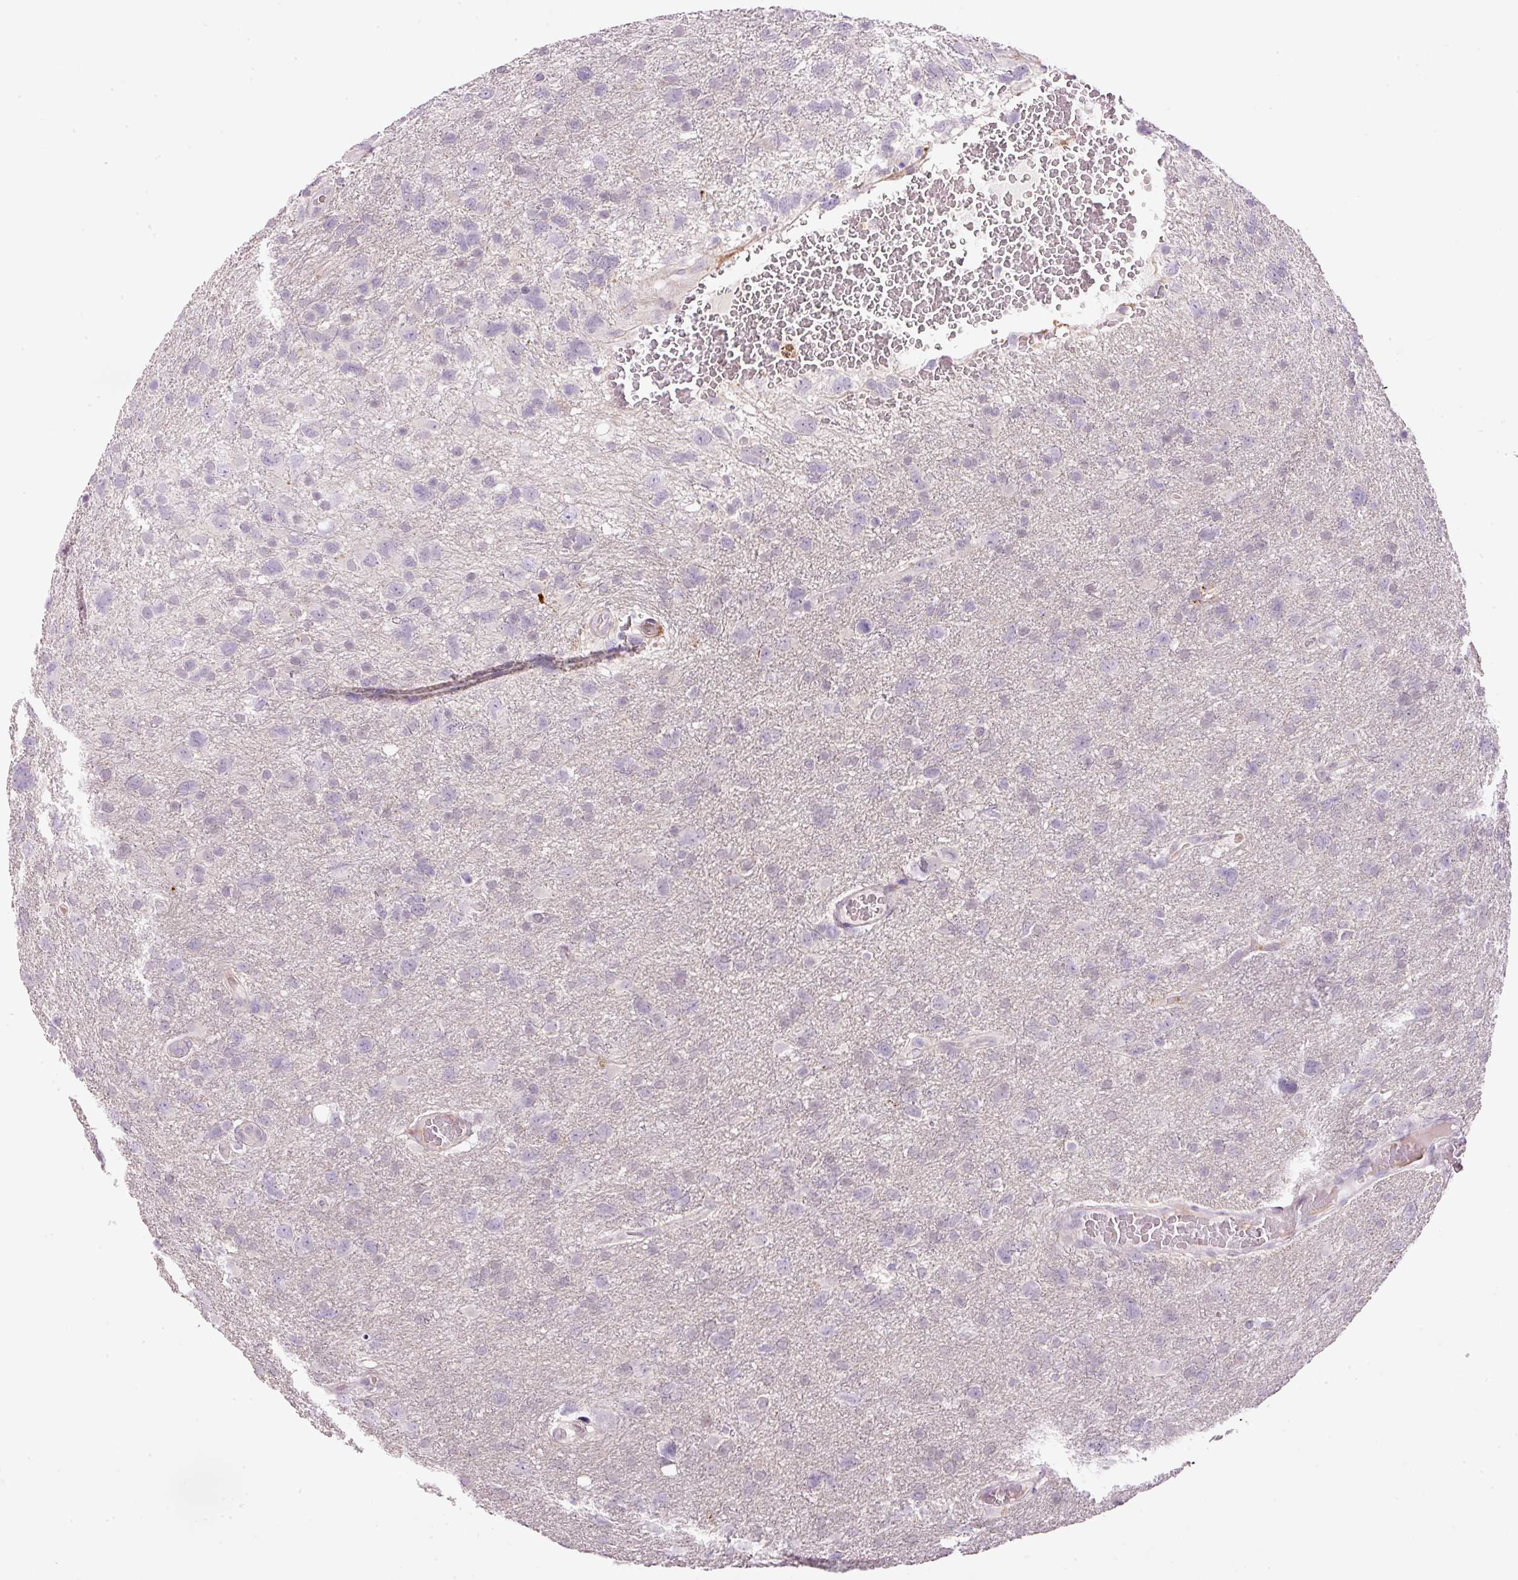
{"staining": {"intensity": "negative", "quantity": "none", "location": "none"}, "tissue": "glioma", "cell_type": "Tumor cells", "image_type": "cancer", "snomed": [{"axis": "morphology", "description": "Glioma, malignant, High grade"}, {"axis": "topography", "description": "Brain"}], "caption": "Glioma was stained to show a protein in brown. There is no significant expression in tumor cells.", "gene": "SRC", "patient": {"sex": "male", "age": 61}}